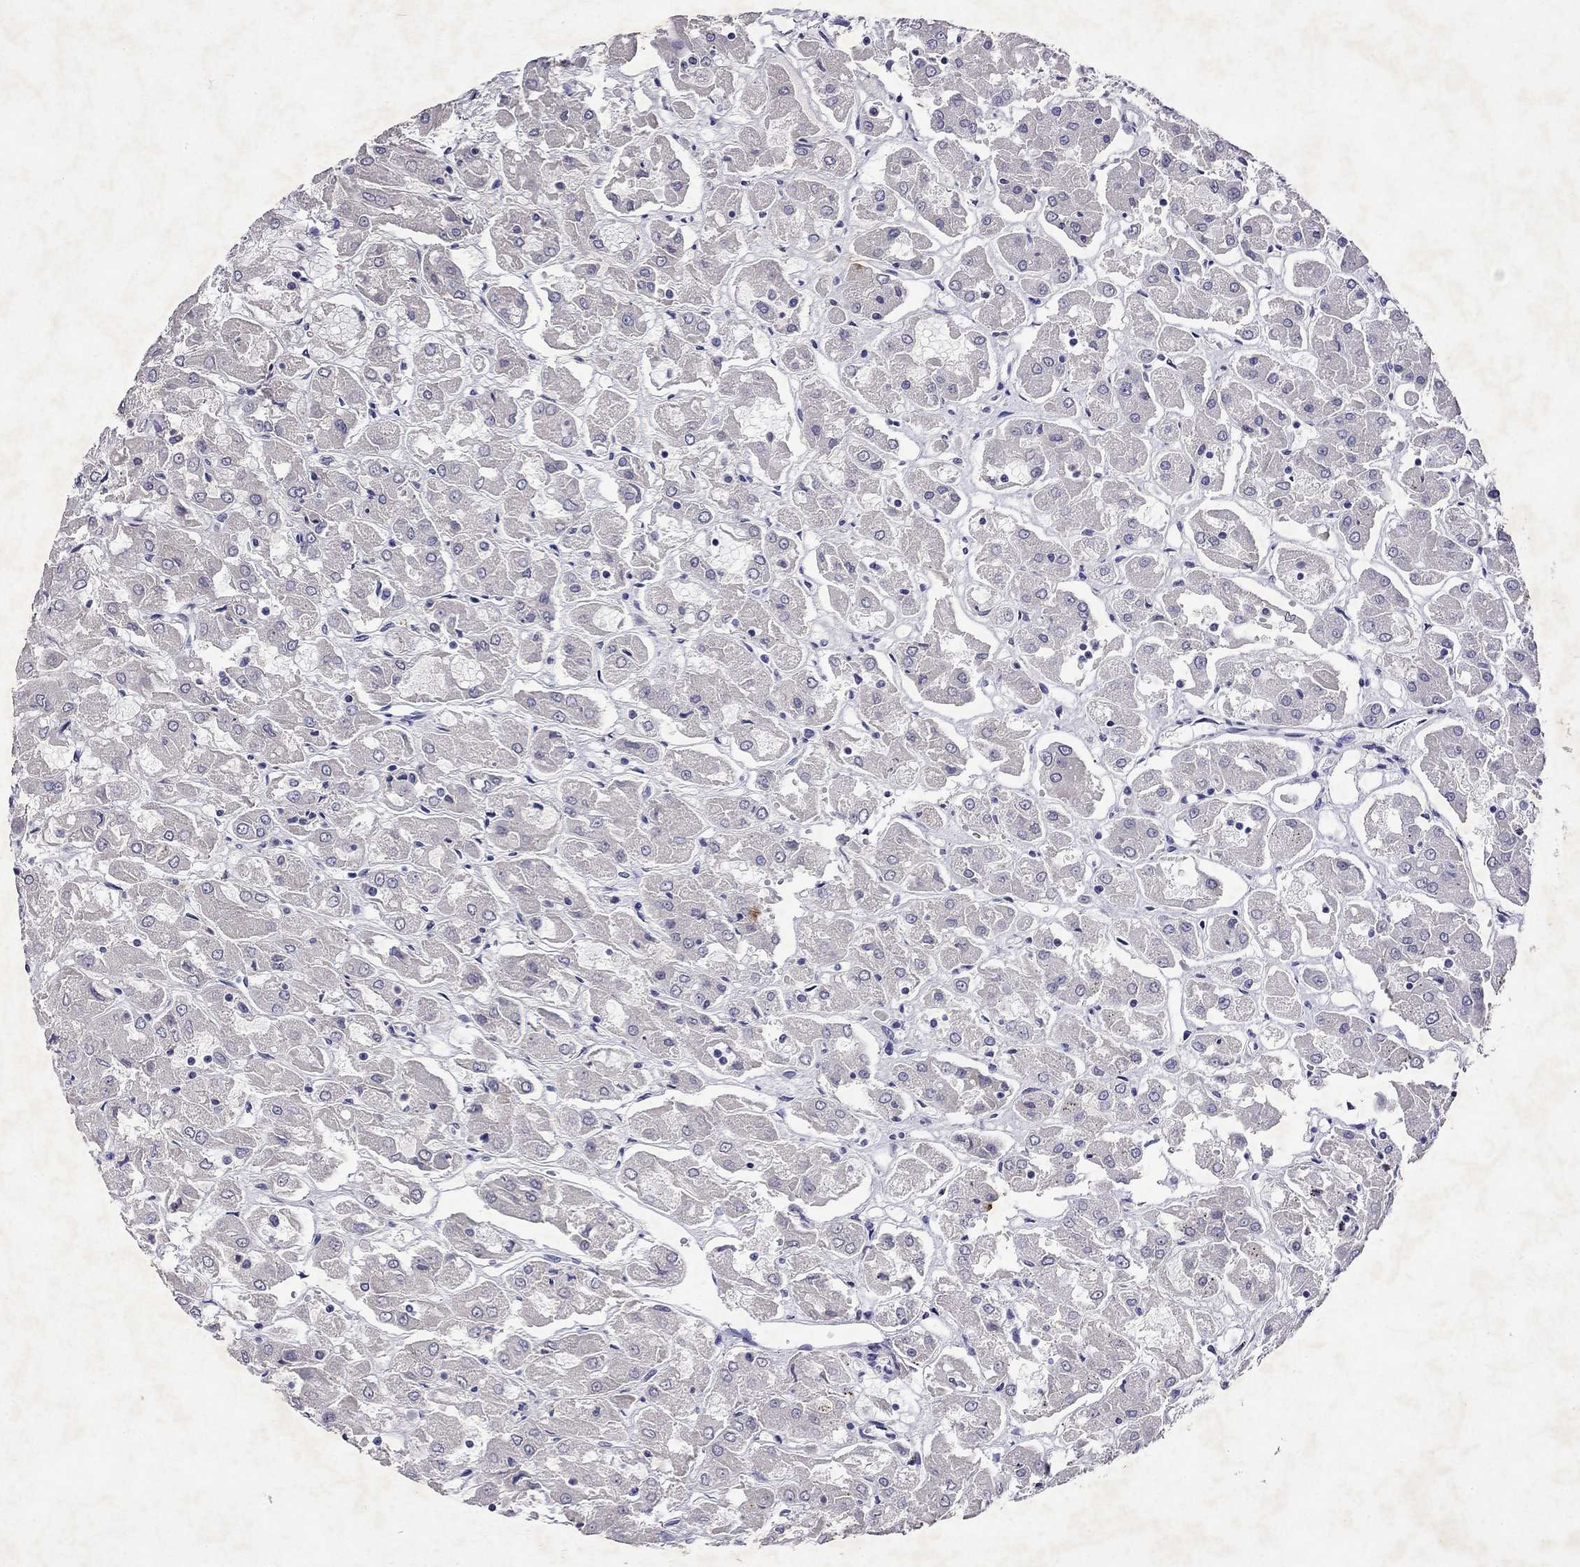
{"staining": {"intensity": "negative", "quantity": "none", "location": "none"}, "tissue": "renal cancer", "cell_type": "Tumor cells", "image_type": "cancer", "snomed": [{"axis": "morphology", "description": "Adenocarcinoma, NOS"}, {"axis": "topography", "description": "Kidney"}], "caption": "IHC image of neoplastic tissue: renal adenocarcinoma stained with DAB (3,3'-diaminobenzidine) shows no significant protein expression in tumor cells.", "gene": "GNAT3", "patient": {"sex": "male", "age": 72}}